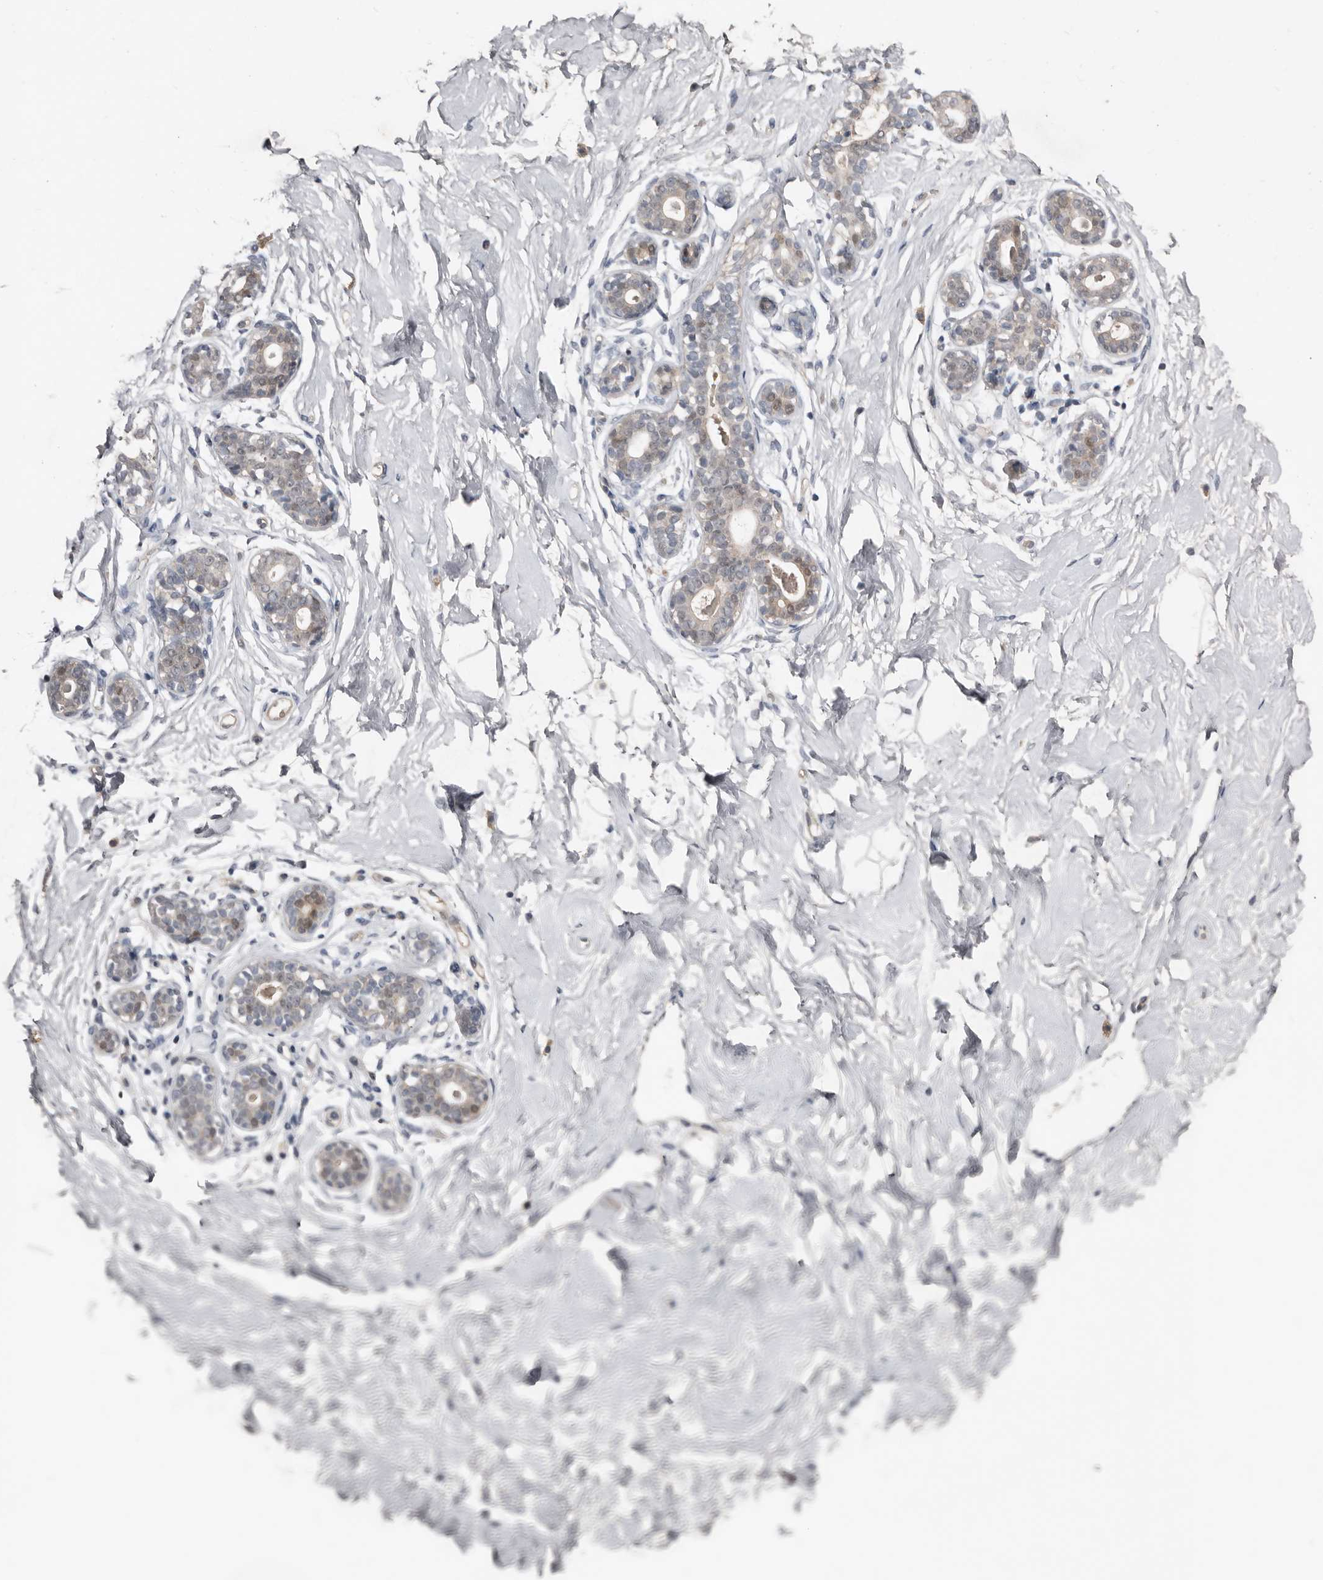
{"staining": {"intensity": "negative", "quantity": "none", "location": "none"}, "tissue": "breast", "cell_type": "Adipocytes", "image_type": "normal", "snomed": [{"axis": "morphology", "description": "Normal tissue, NOS"}, {"axis": "morphology", "description": "Adenoma, NOS"}, {"axis": "topography", "description": "Breast"}], "caption": "DAB (3,3'-diaminobenzidine) immunohistochemical staining of unremarkable breast reveals no significant positivity in adipocytes.", "gene": "RBKS", "patient": {"sex": "female", "age": 23}}